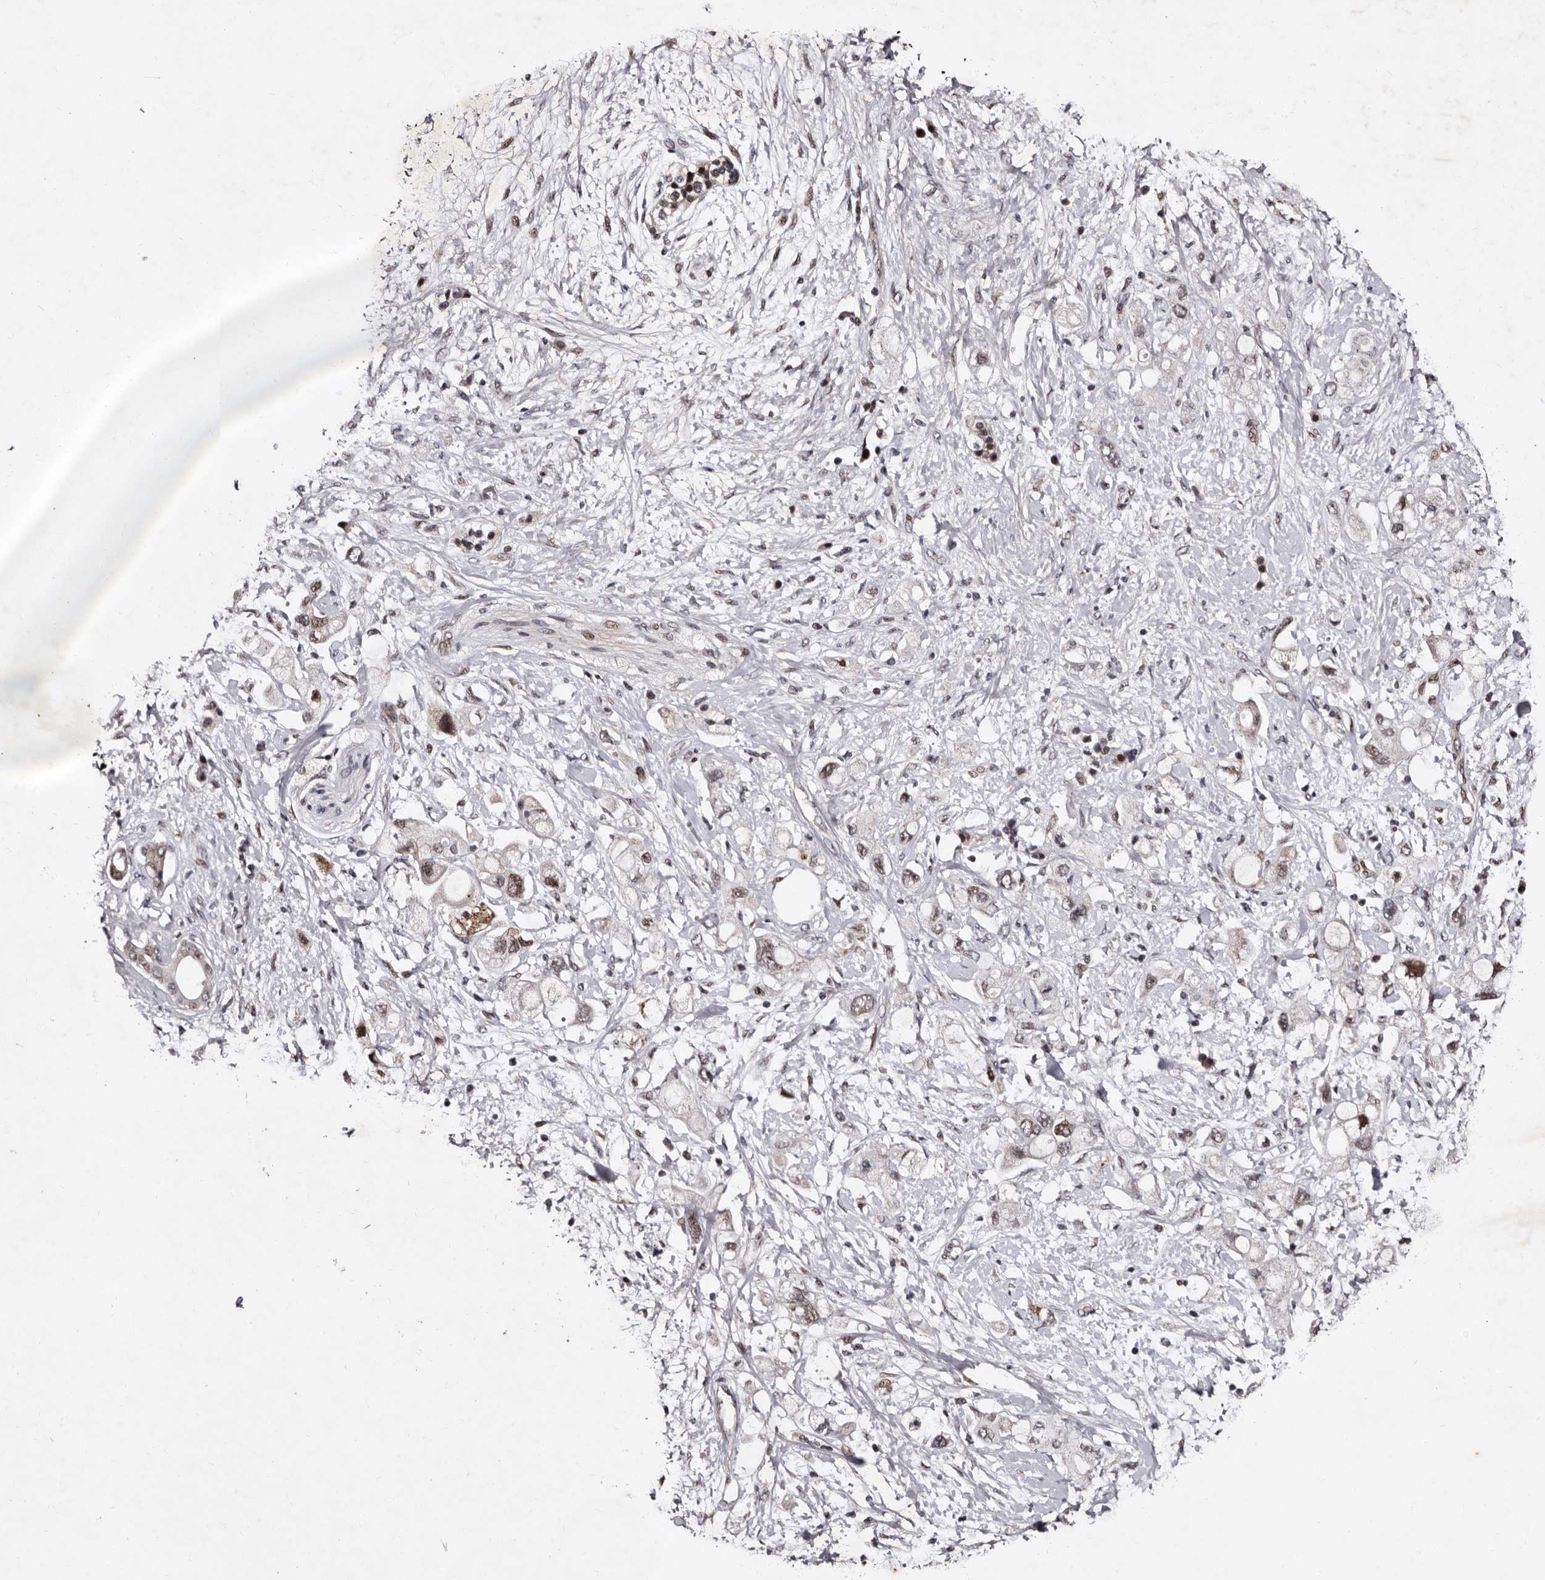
{"staining": {"intensity": "weak", "quantity": "25%-75%", "location": "cytoplasmic/membranous,nuclear"}, "tissue": "pancreatic cancer", "cell_type": "Tumor cells", "image_type": "cancer", "snomed": [{"axis": "morphology", "description": "Adenocarcinoma, NOS"}, {"axis": "topography", "description": "Pancreas"}], "caption": "Tumor cells show weak cytoplasmic/membranous and nuclear staining in about 25%-75% of cells in pancreatic adenocarcinoma. (DAB IHC with brightfield microscopy, high magnification).", "gene": "TNKS", "patient": {"sex": "female", "age": 56}}